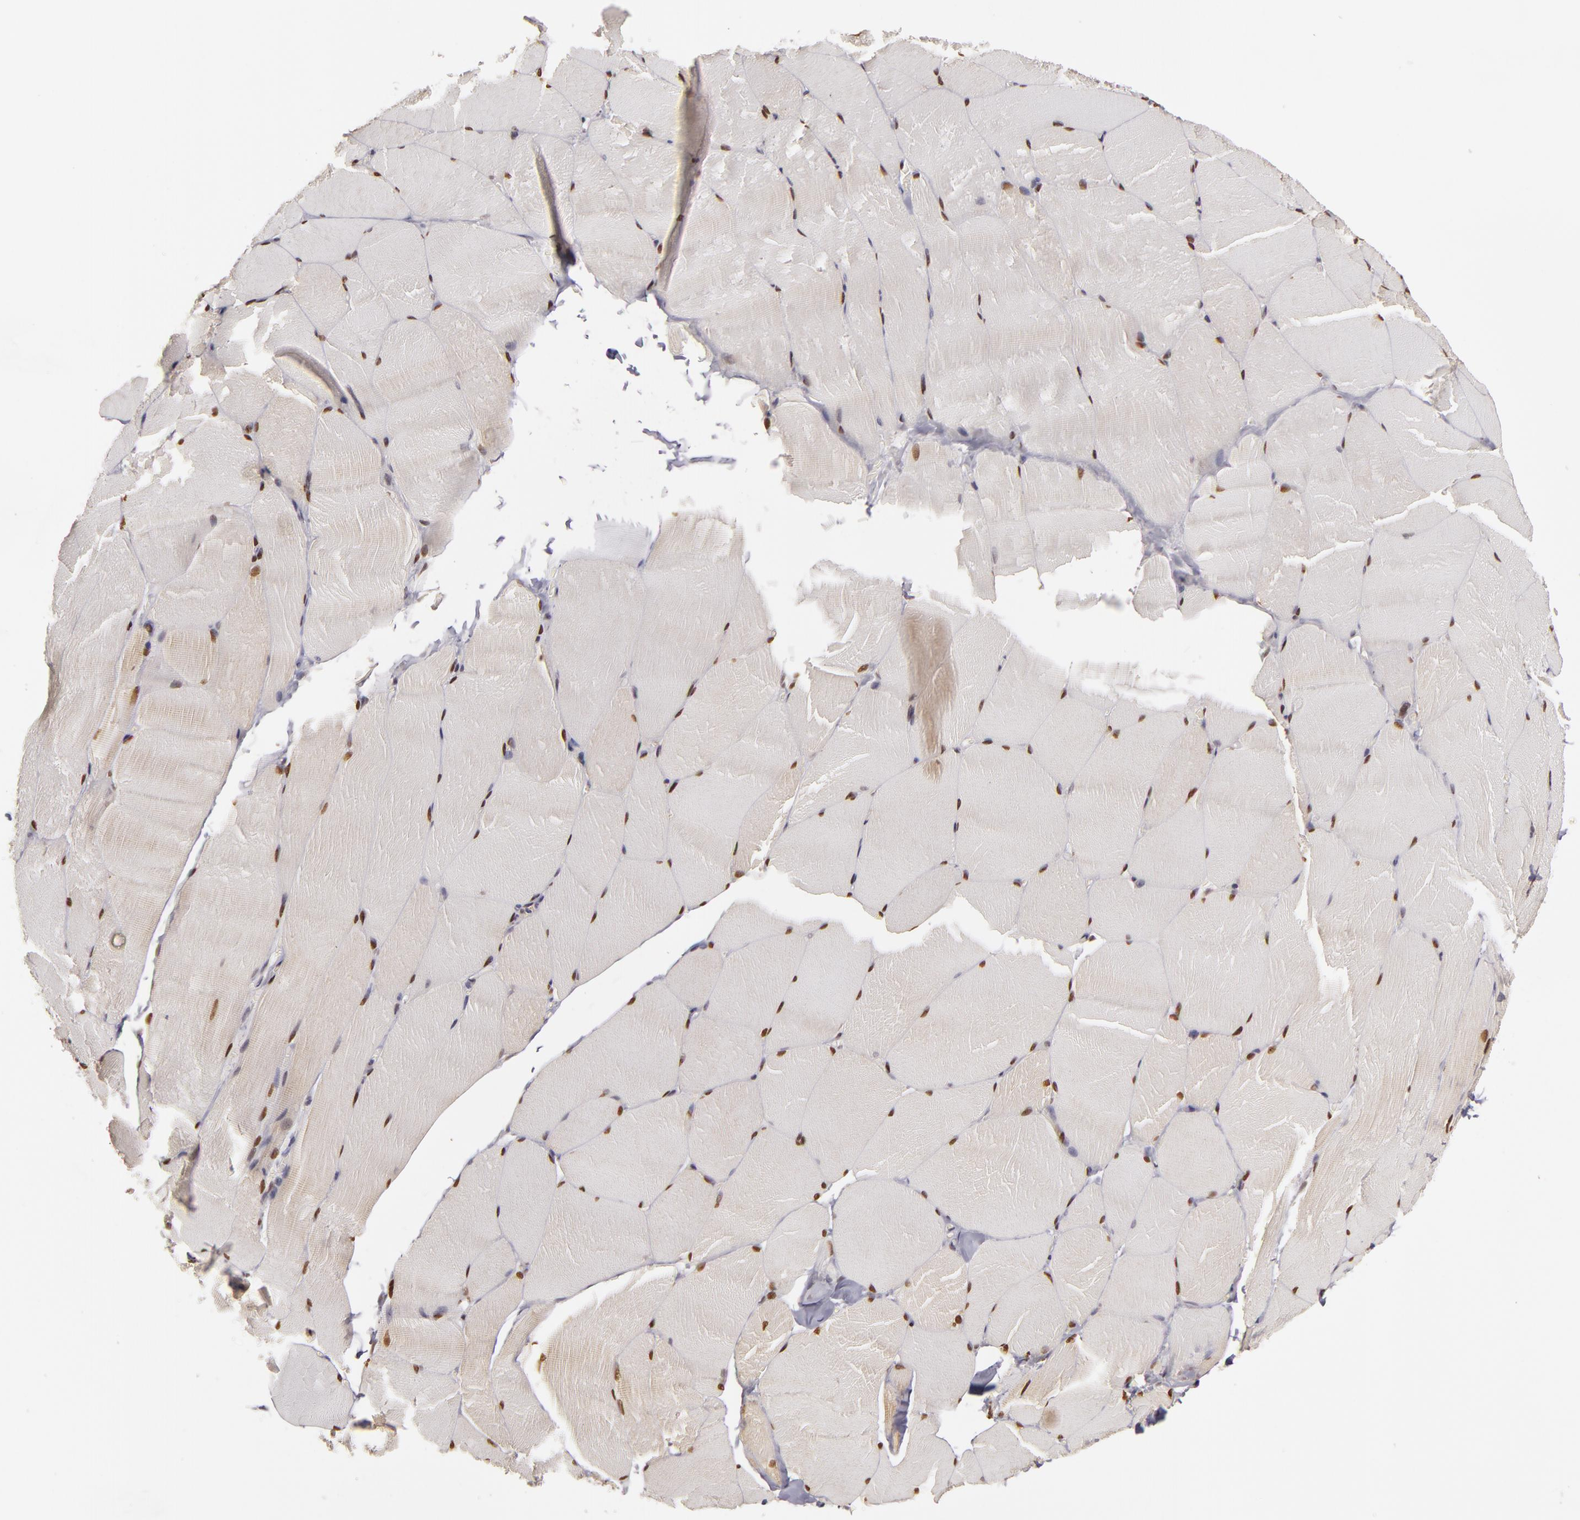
{"staining": {"intensity": "moderate", "quantity": "25%-75%", "location": "nuclear"}, "tissue": "skeletal muscle", "cell_type": "Myocytes", "image_type": "normal", "snomed": [{"axis": "morphology", "description": "Normal tissue, NOS"}, {"axis": "topography", "description": "Skeletal muscle"}], "caption": "This micrograph displays immunohistochemistry staining of normal human skeletal muscle, with medium moderate nuclear staining in approximately 25%-75% of myocytes.", "gene": "ZNF133", "patient": {"sex": "male", "age": 71}}